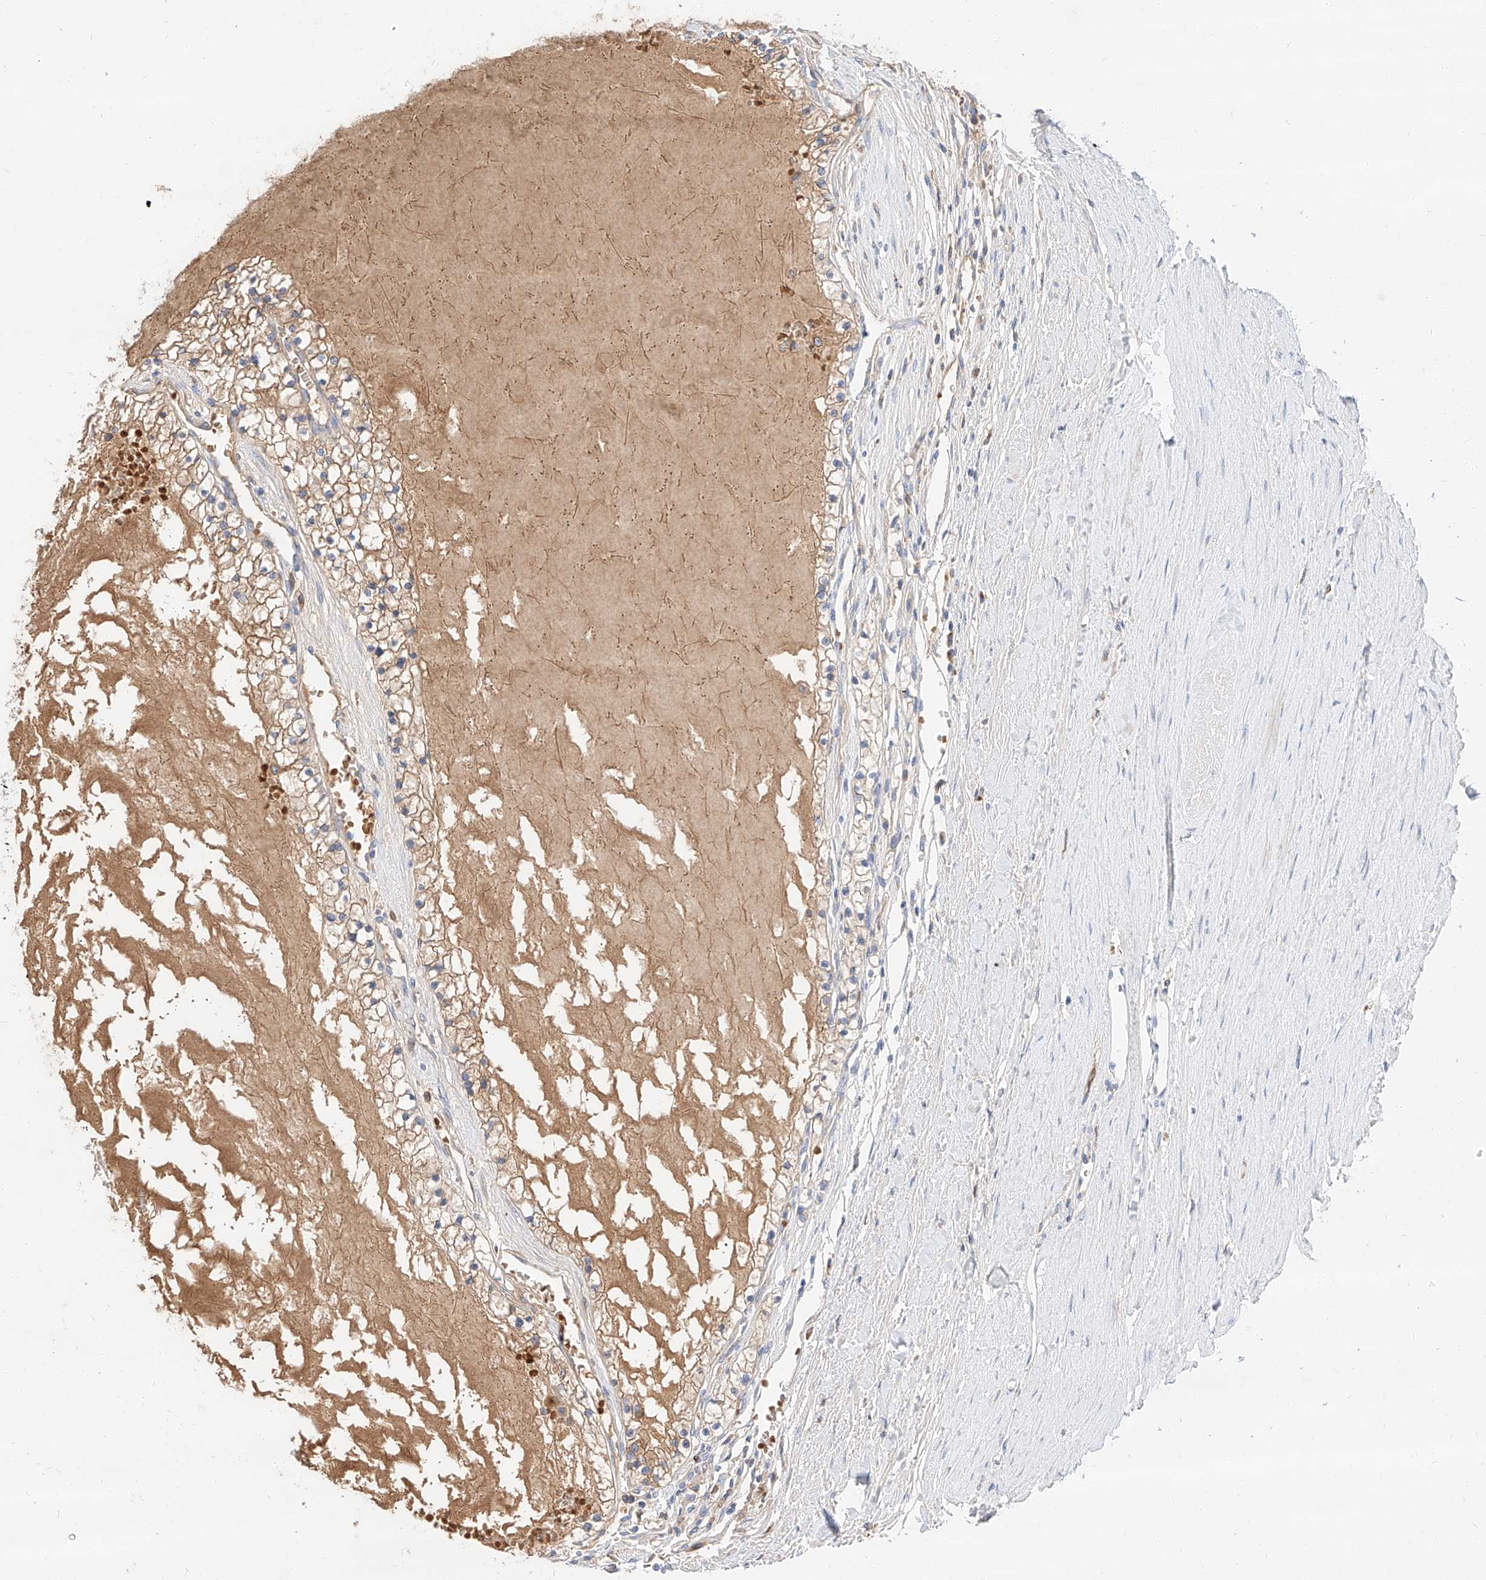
{"staining": {"intensity": "weak", "quantity": ">75%", "location": "cytoplasmic/membranous"}, "tissue": "renal cancer", "cell_type": "Tumor cells", "image_type": "cancer", "snomed": [{"axis": "morphology", "description": "Normal tissue, NOS"}, {"axis": "morphology", "description": "Adenocarcinoma, NOS"}, {"axis": "topography", "description": "Kidney"}], "caption": "A high-resolution histopathology image shows immunohistochemistry (IHC) staining of renal cancer (adenocarcinoma), which displays weak cytoplasmic/membranous staining in approximately >75% of tumor cells.", "gene": "MAP7", "patient": {"sex": "male", "age": 68}}